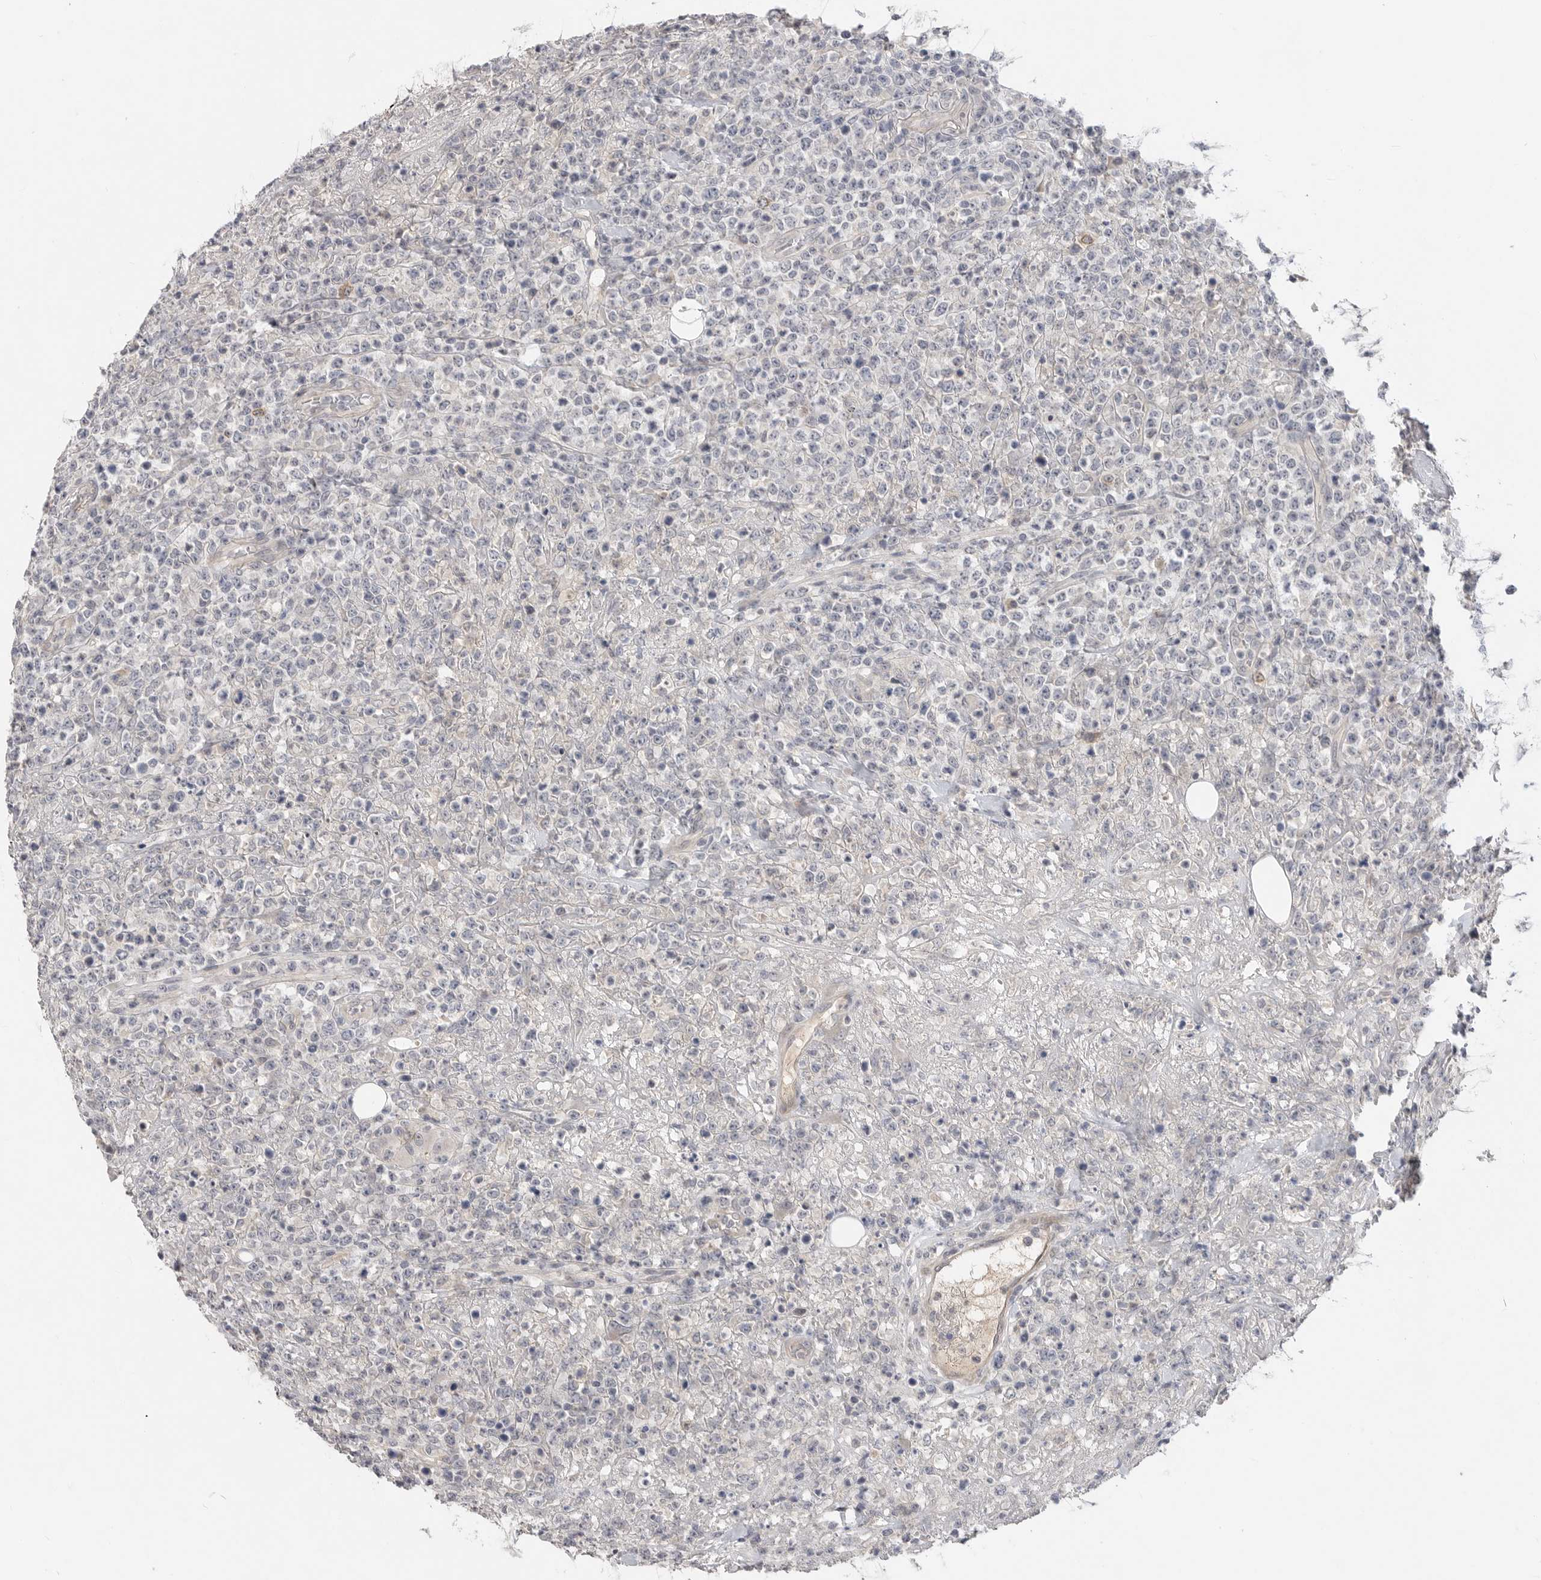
{"staining": {"intensity": "negative", "quantity": "none", "location": "none"}, "tissue": "lymphoma", "cell_type": "Tumor cells", "image_type": "cancer", "snomed": [{"axis": "morphology", "description": "Malignant lymphoma, non-Hodgkin's type, High grade"}, {"axis": "topography", "description": "Colon"}], "caption": "This is an immunohistochemistry (IHC) photomicrograph of high-grade malignant lymphoma, non-Hodgkin's type. There is no staining in tumor cells.", "gene": "ITGAD", "patient": {"sex": "female", "age": 53}}